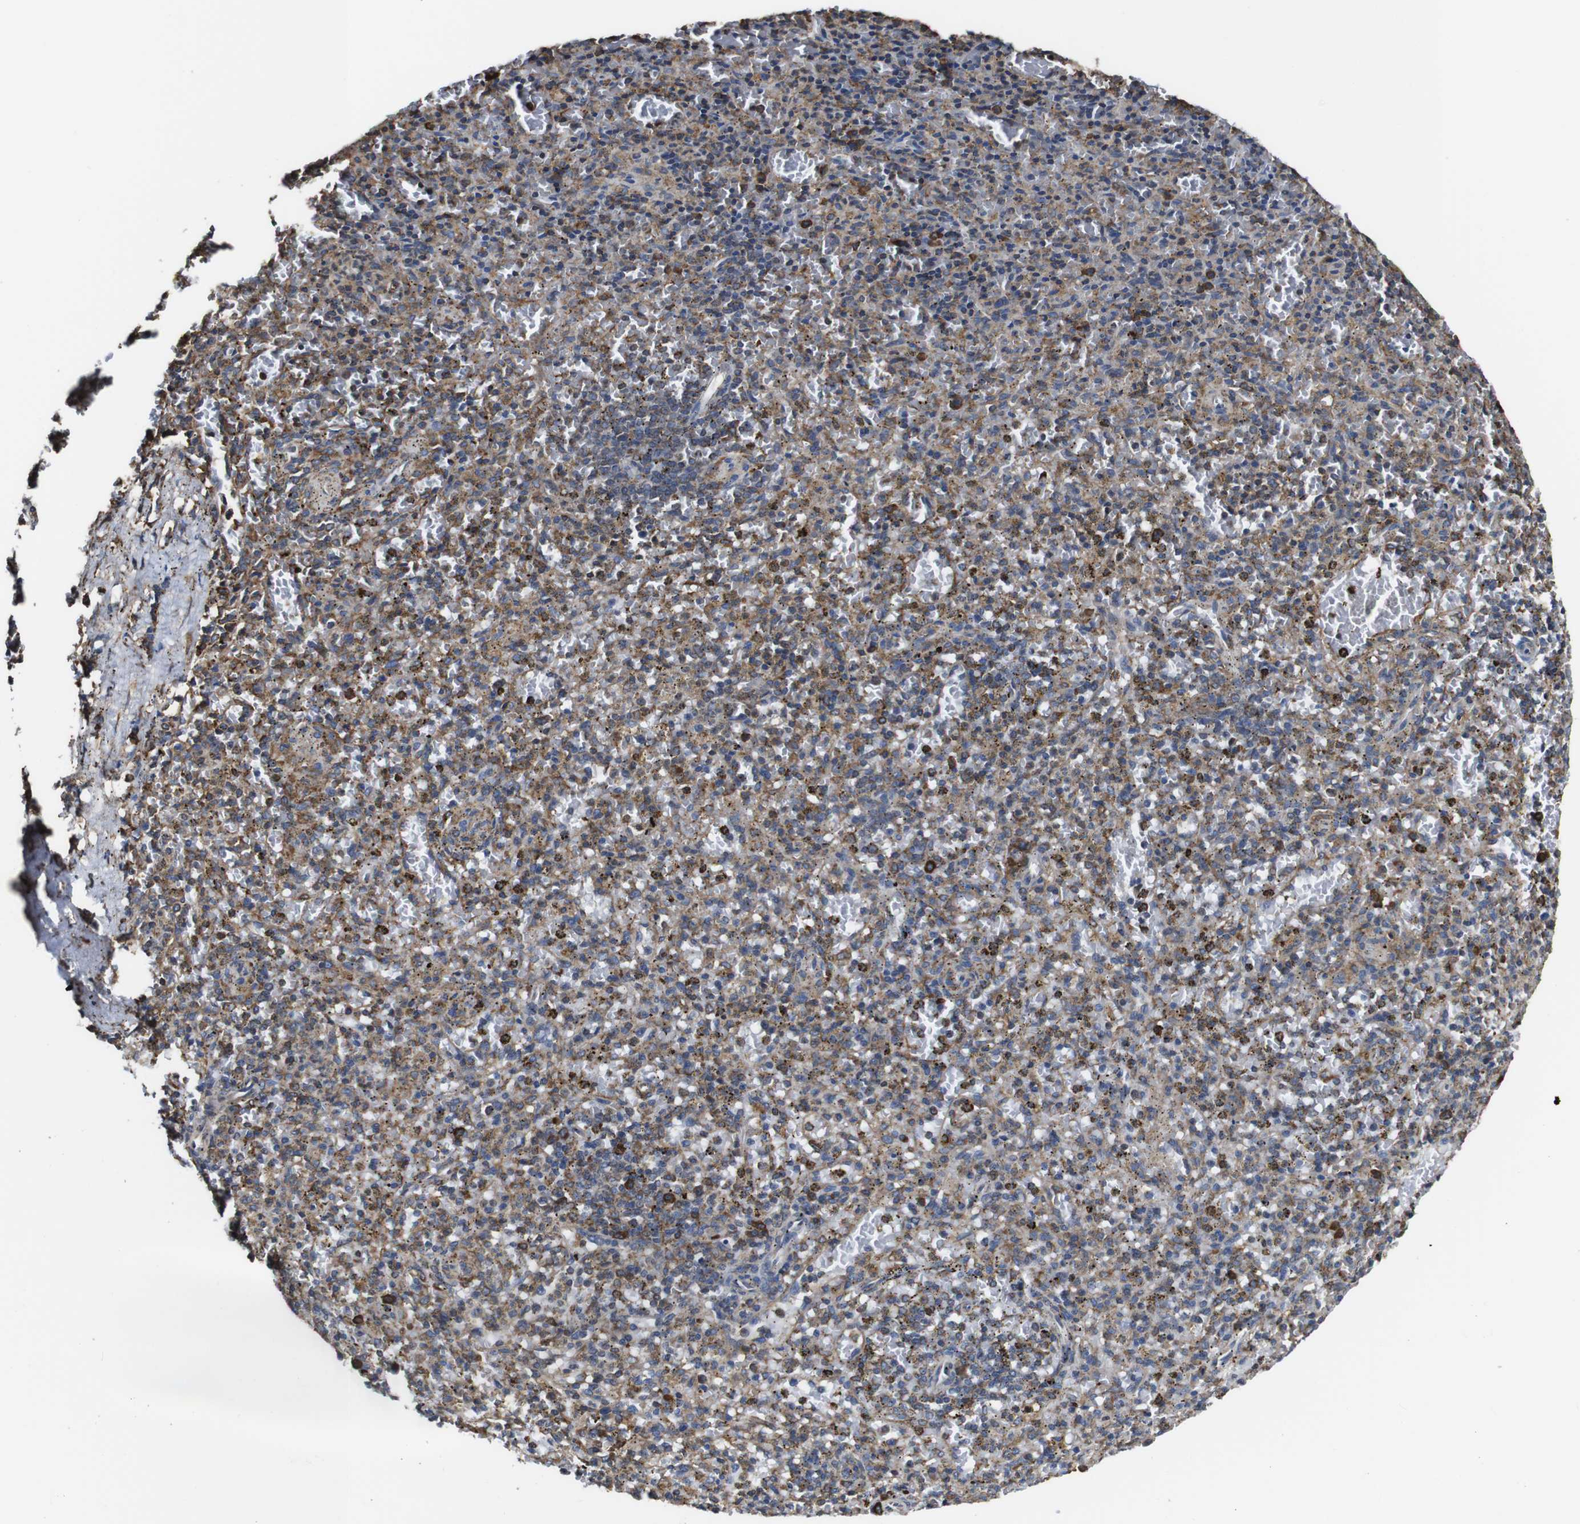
{"staining": {"intensity": "moderate", "quantity": ">75%", "location": "cytoplasmic/membranous"}, "tissue": "spleen", "cell_type": "Cells in red pulp", "image_type": "normal", "snomed": [{"axis": "morphology", "description": "Normal tissue, NOS"}, {"axis": "topography", "description": "Spleen"}], "caption": "Protein staining exhibits moderate cytoplasmic/membranous staining in about >75% of cells in red pulp in benign spleen. Using DAB (brown) and hematoxylin (blue) stains, captured at high magnification using brightfield microscopy.", "gene": "PPIB", "patient": {"sex": "male", "age": 72}}